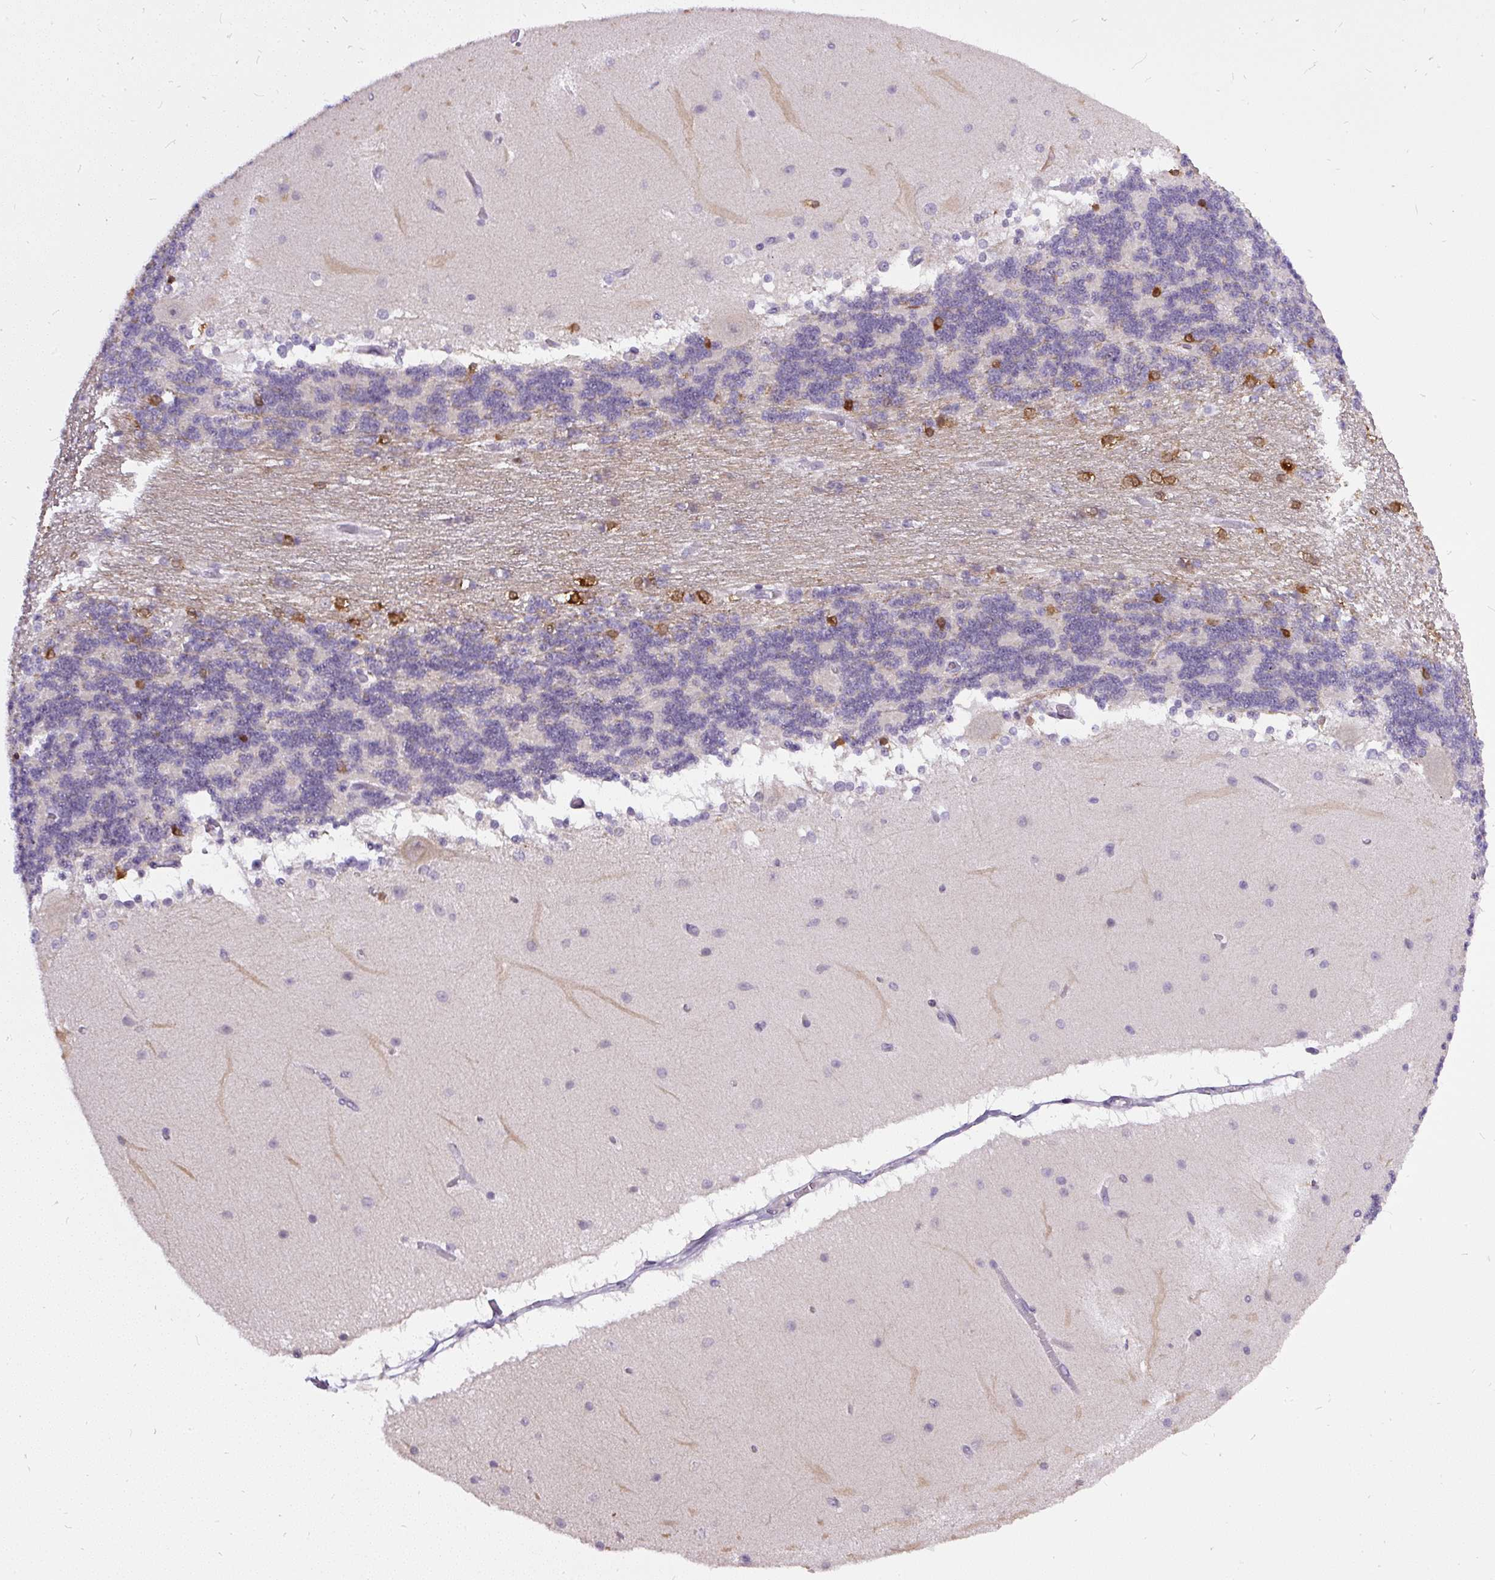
{"staining": {"intensity": "moderate", "quantity": "<25%", "location": "cytoplasmic/membranous,nuclear"}, "tissue": "cerebellum", "cell_type": "Cells in granular layer", "image_type": "normal", "snomed": [{"axis": "morphology", "description": "Normal tissue, NOS"}, {"axis": "topography", "description": "Cerebellum"}], "caption": "Moderate cytoplasmic/membranous,nuclear positivity is appreciated in approximately <25% of cells in granular layer in benign cerebellum. (Brightfield microscopy of DAB IHC at high magnification).", "gene": "FAM117B", "patient": {"sex": "female", "age": 54}}